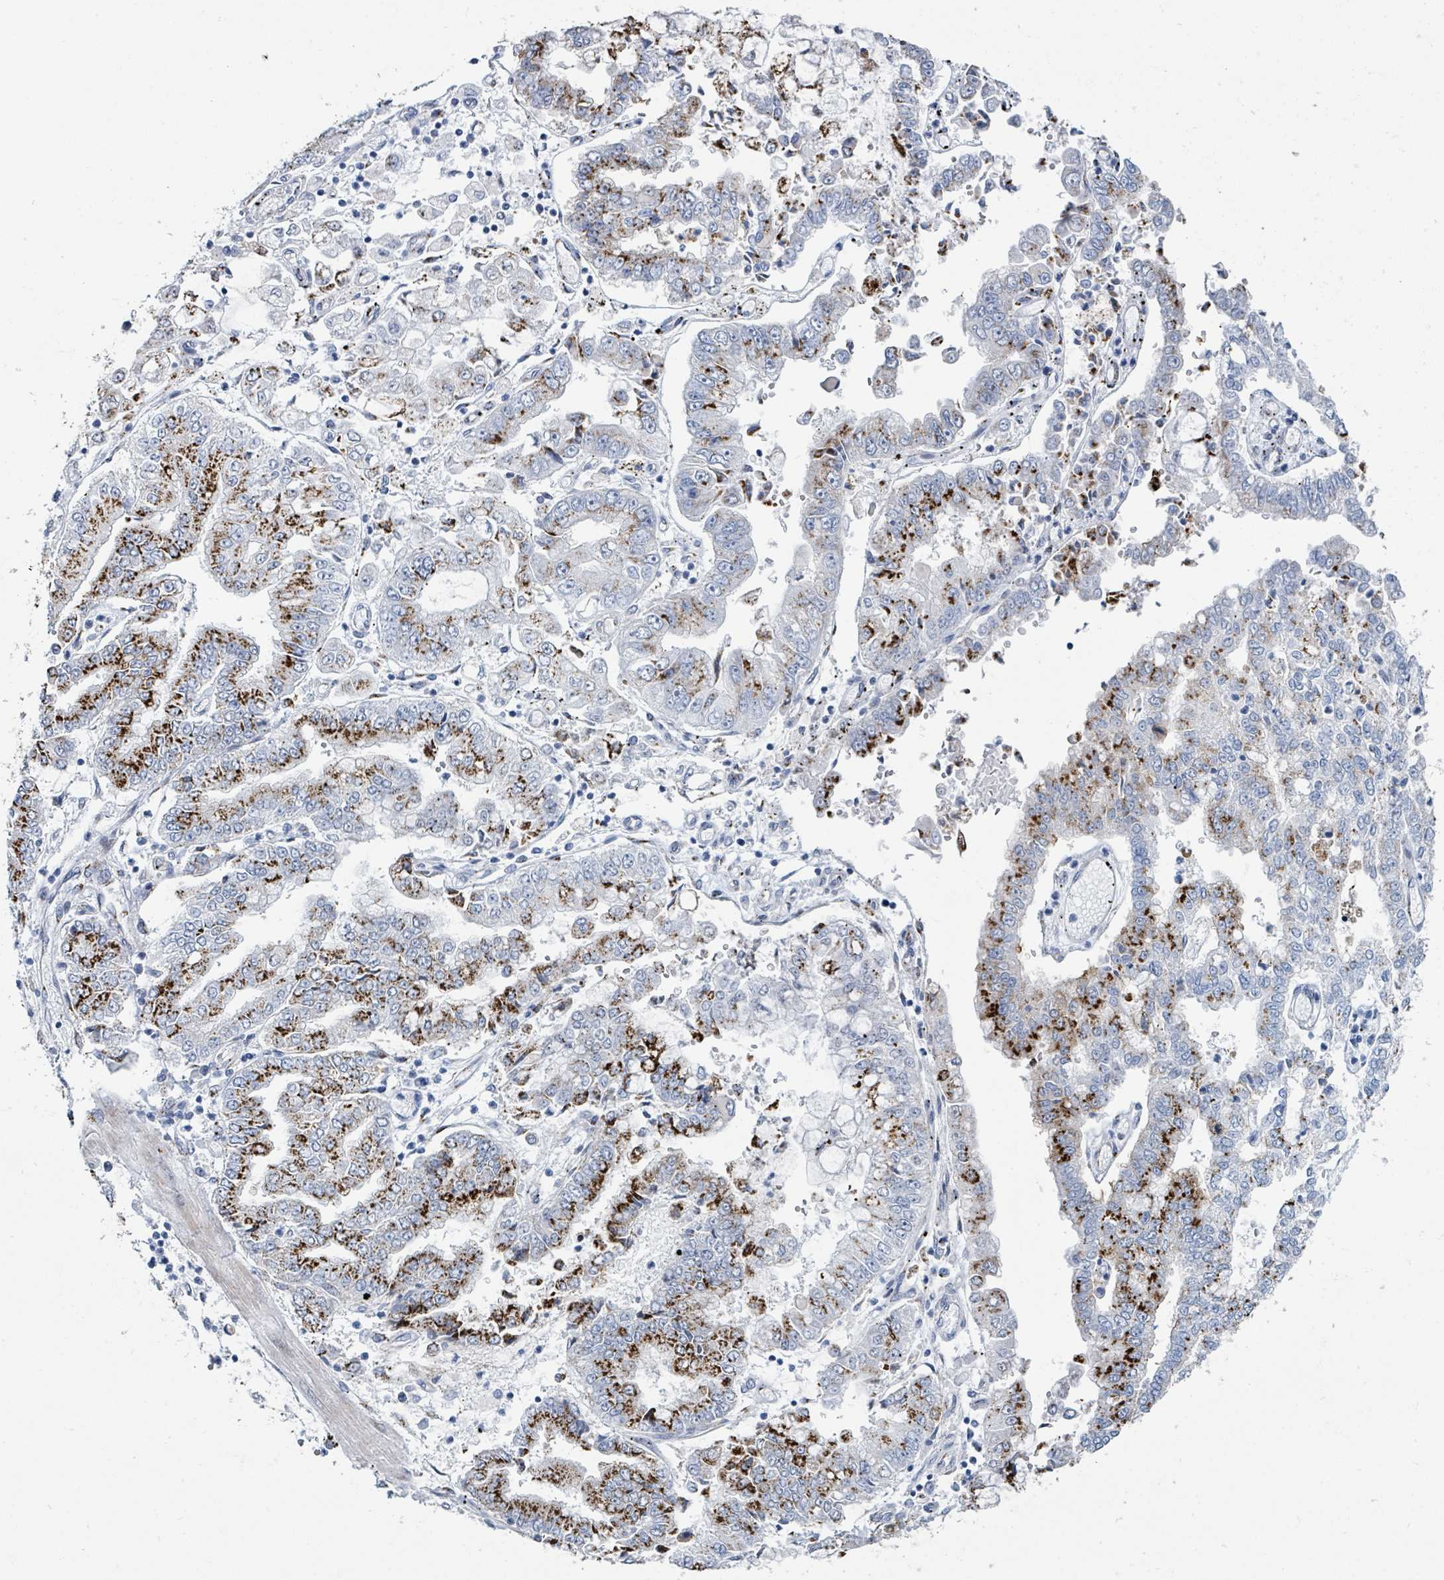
{"staining": {"intensity": "strong", "quantity": "25%-75%", "location": "cytoplasmic/membranous"}, "tissue": "stomach cancer", "cell_type": "Tumor cells", "image_type": "cancer", "snomed": [{"axis": "morphology", "description": "Adenocarcinoma, NOS"}, {"axis": "topography", "description": "Stomach"}], "caption": "The immunohistochemical stain shows strong cytoplasmic/membranous positivity in tumor cells of adenocarcinoma (stomach) tissue.", "gene": "DCAF5", "patient": {"sex": "male", "age": 76}}